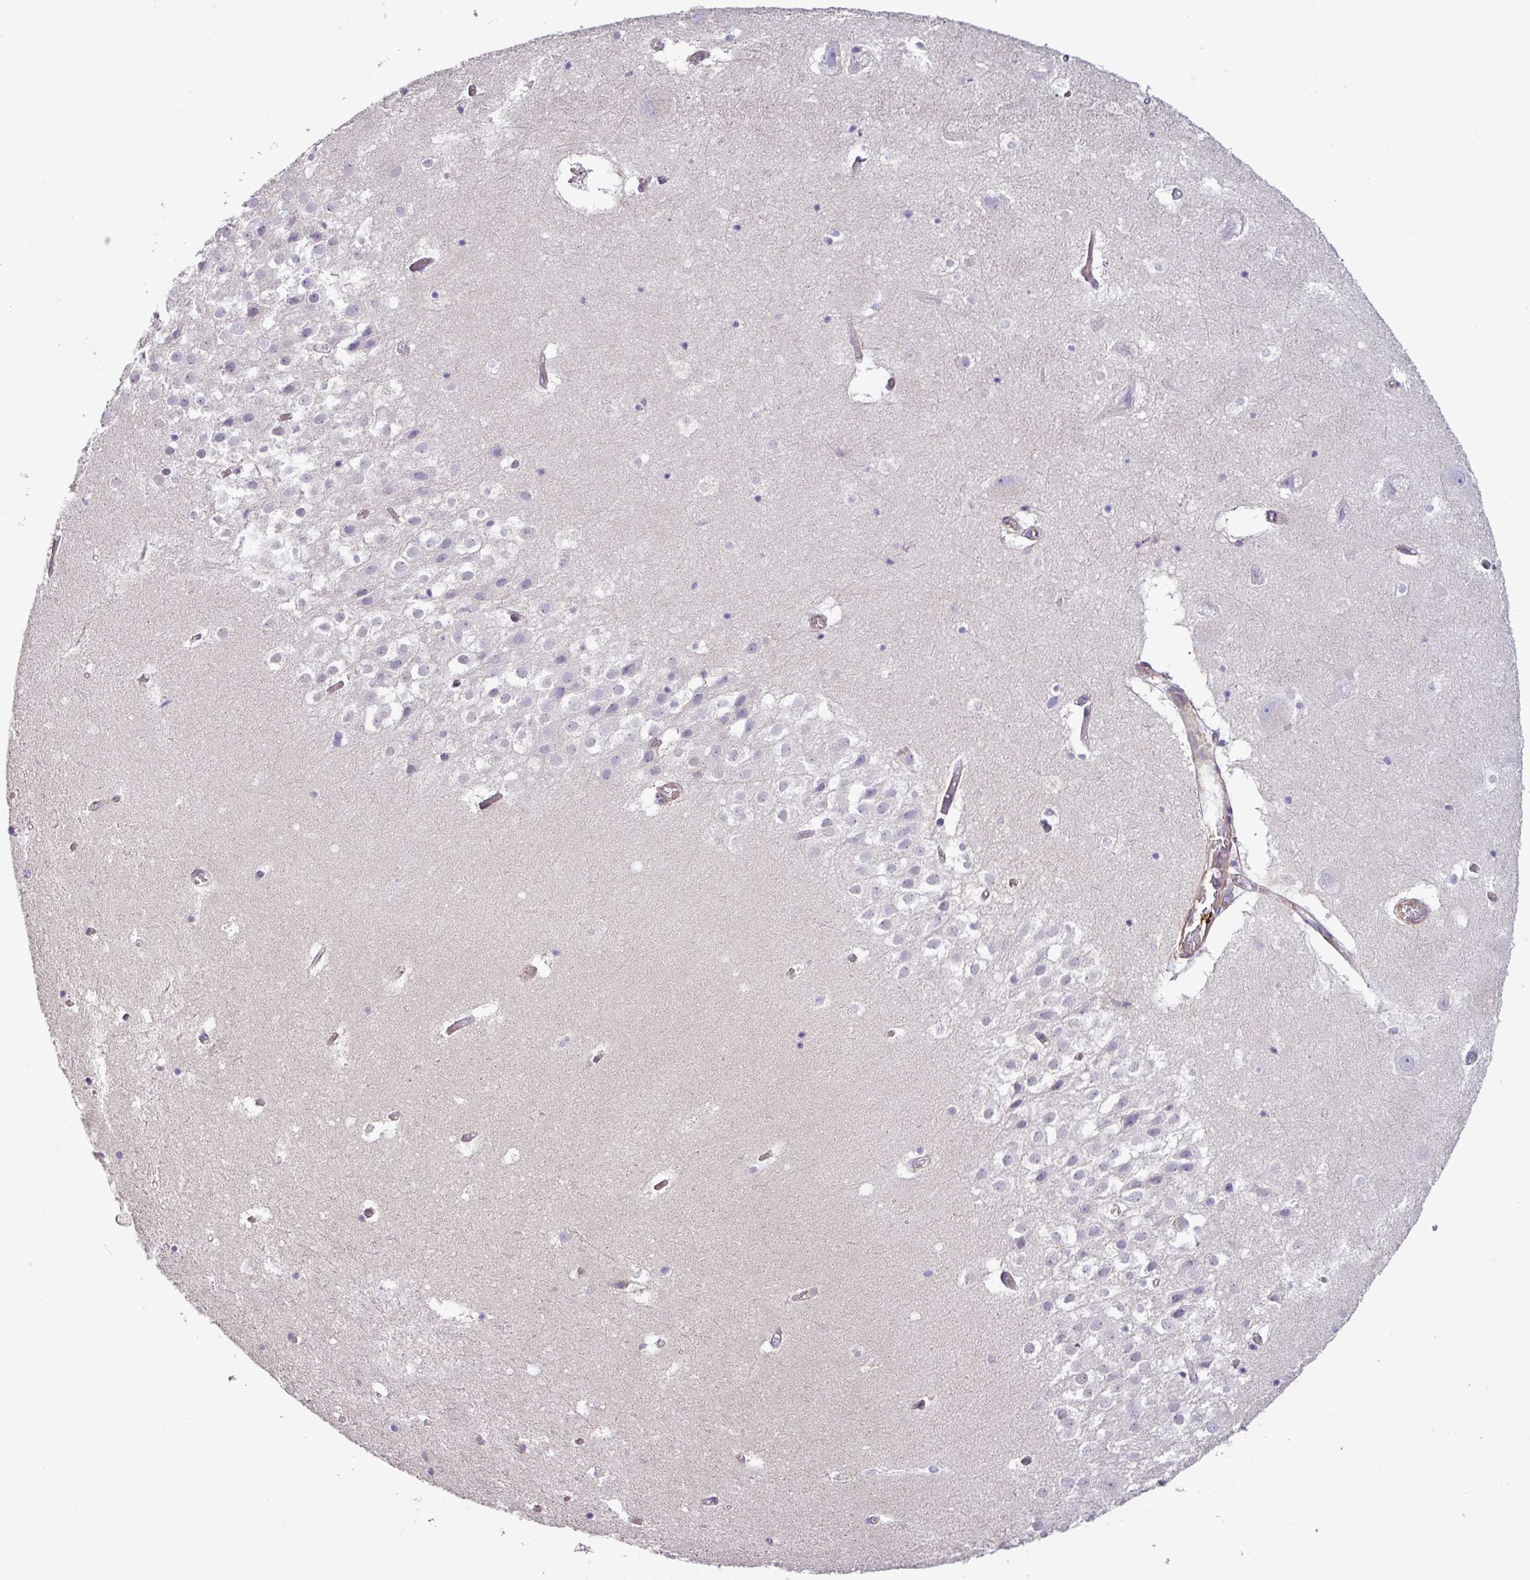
{"staining": {"intensity": "negative", "quantity": "none", "location": "none"}, "tissue": "hippocampus", "cell_type": "Glial cells", "image_type": "normal", "snomed": [{"axis": "morphology", "description": "Normal tissue, NOS"}, {"axis": "topography", "description": "Hippocampus"}], "caption": "Protein analysis of benign hippocampus reveals no significant positivity in glial cells. The staining was performed using DAB to visualize the protein expression in brown, while the nuclei were stained in blue with hematoxylin (Magnification: 20x).", "gene": "BTN2A2", "patient": {"sex": "female", "age": 52}}